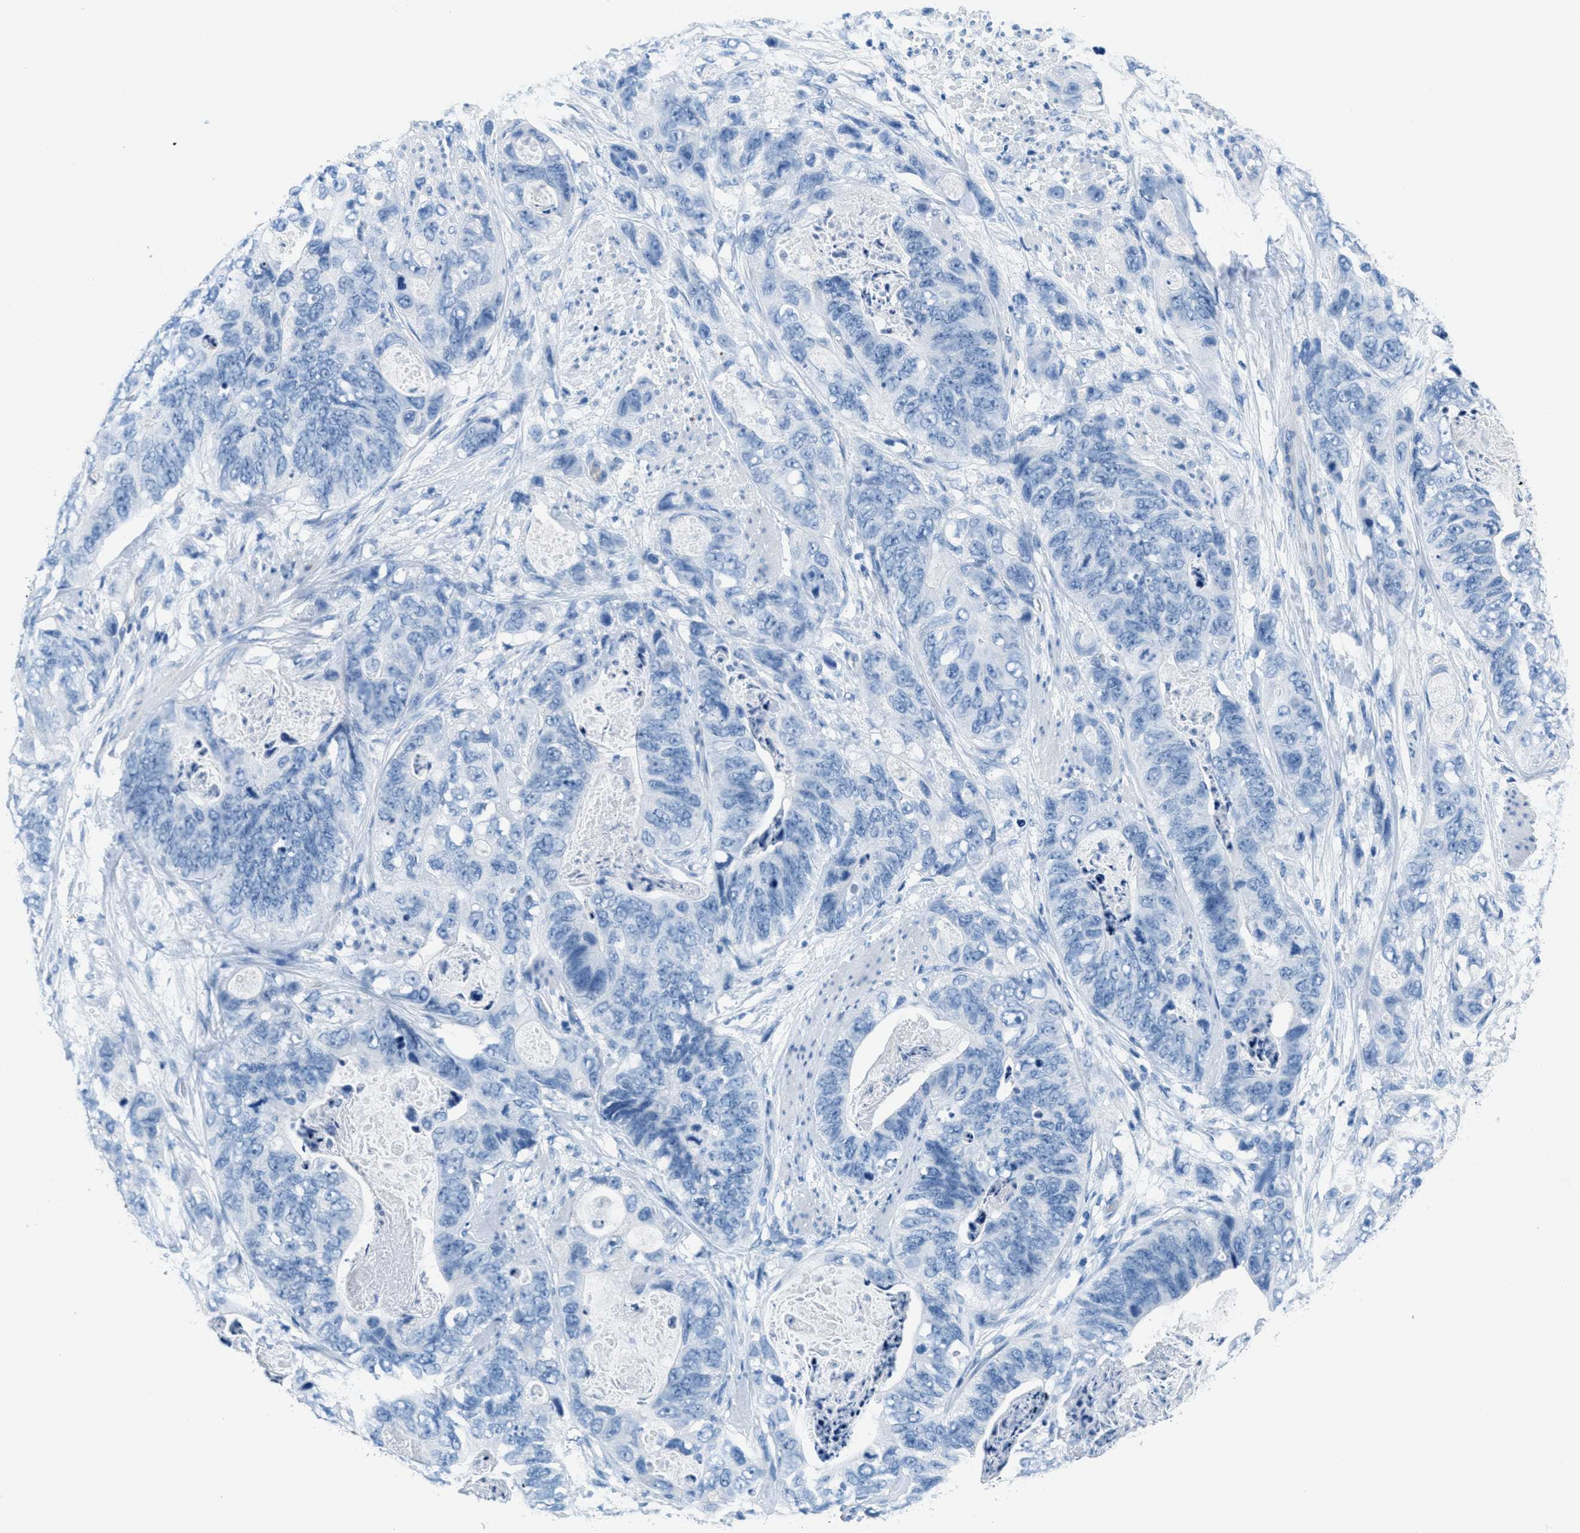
{"staining": {"intensity": "negative", "quantity": "none", "location": "none"}, "tissue": "stomach cancer", "cell_type": "Tumor cells", "image_type": "cancer", "snomed": [{"axis": "morphology", "description": "Adenocarcinoma, NOS"}, {"axis": "topography", "description": "Stomach"}], "caption": "Immunohistochemistry photomicrograph of human stomach cancer (adenocarcinoma) stained for a protein (brown), which exhibits no expression in tumor cells. Nuclei are stained in blue.", "gene": "MGARP", "patient": {"sex": "female", "age": 89}}